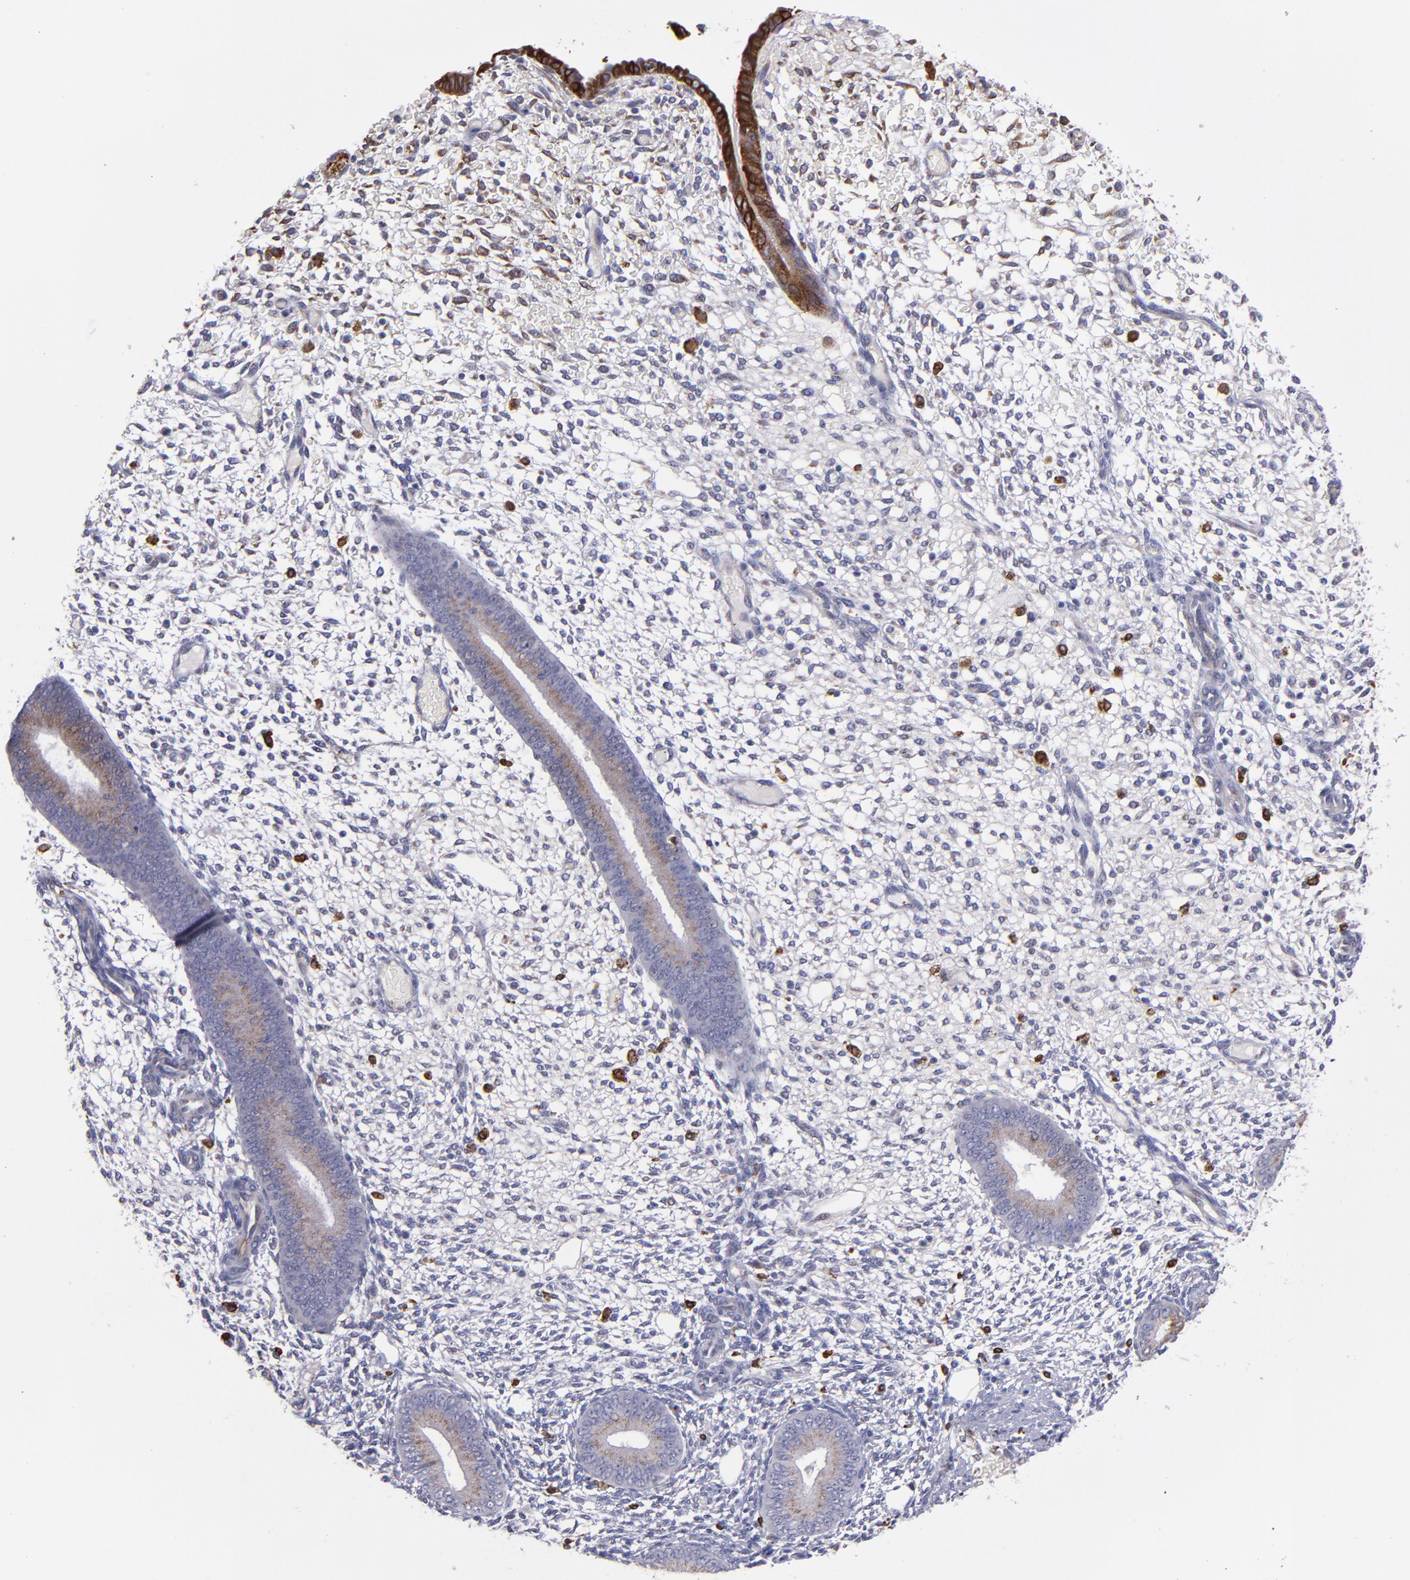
{"staining": {"intensity": "strong", "quantity": "<25%", "location": "nuclear"}, "tissue": "endometrium", "cell_type": "Cells in endometrial stroma", "image_type": "normal", "snomed": [{"axis": "morphology", "description": "Normal tissue, NOS"}, {"axis": "topography", "description": "Endometrium"}], "caption": "Endometrium stained with IHC shows strong nuclear positivity in about <25% of cells in endometrial stroma. (DAB IHC, brown staining for protein, blue staining for nuclei).", "gene": "PTGS1", "patient": {"sex": "female", "age": 42}}